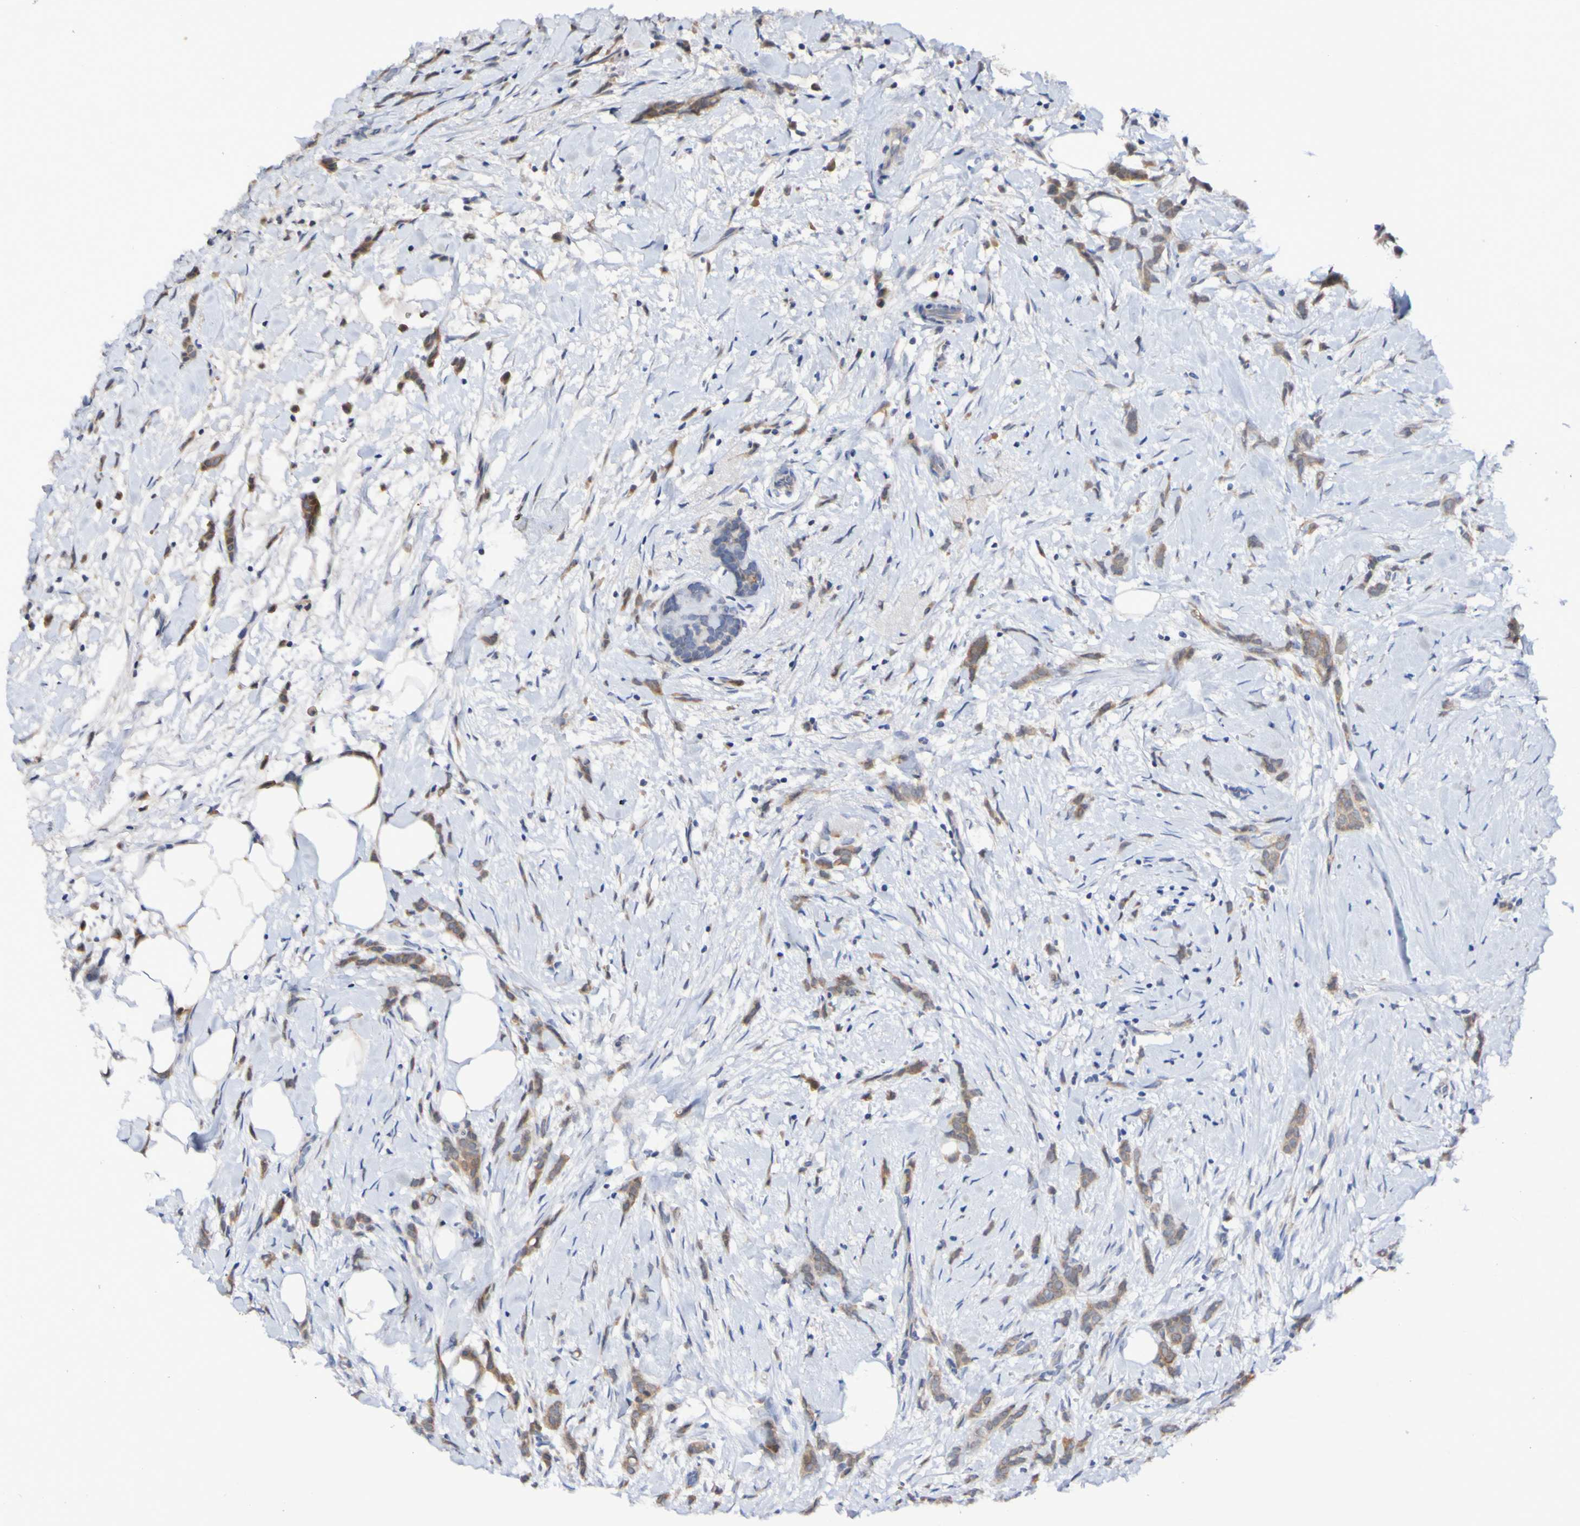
{"staining": {"intensity": "moderate", "quantity": ">75%", "location": "cytoplasmic/membranous"}, "tissue": "breast cancer", "cell_type": "Tumor cells", "image_type": "cancer", "snomed": [{"axis": "morphology", "description": "Lobular carcinoma, in situ"}, {"axis": "morphology", "description": "Lobular carcinoma"}, {"axis": "topography", "description": "Breast"}], "caption": "Immunohistochemistry (IHC) (DAB) staining of lobular carcinoma (breast) displays moderate cytoplasmic/membranous protein staining in about >75% of tumor cells.", "gene": "PTP4A2", "patient": {"sex": "female", "age": 41}}